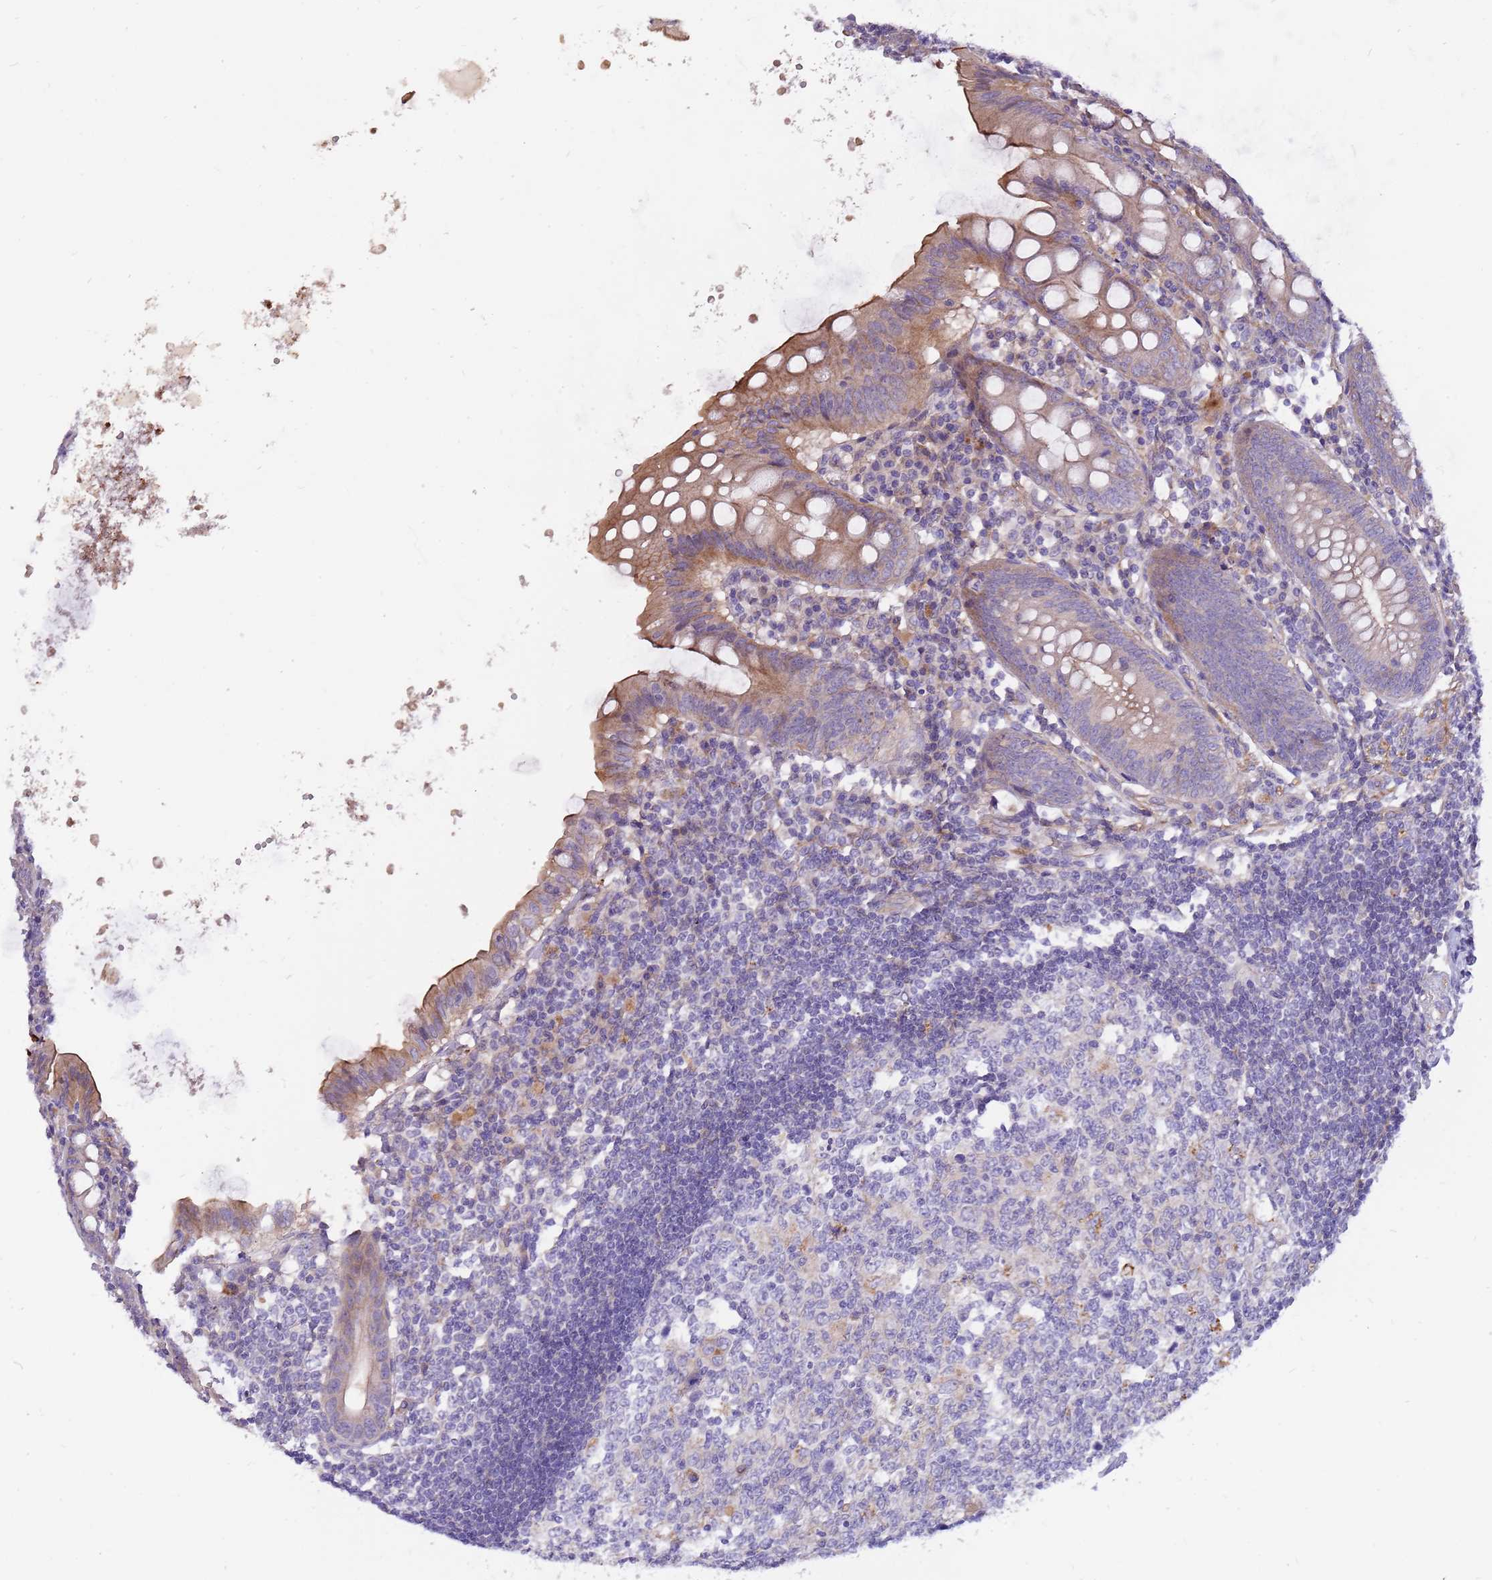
{"staining": {"intensity": "moderate", "quantity": "25%-75%", "location": "cytoplasmic/membranous"}, "tissue": "appendix", "cell_type": "Glandular cells", "image_type": "normal", "snomed": [{"axis": "morphology", "description": "Normal tissue, NOS"}, {"axis": "topography", "description": "Appendix"}], "caption": "A micrograph showing moderate cytoplasmic/membranous staining in approximately 25%-75% of glandular cells in normal appendix, as visualized by brown immunohistochemical staining.", "gene": "NTN4", "patient": {"sex": "female", "age": 54}}